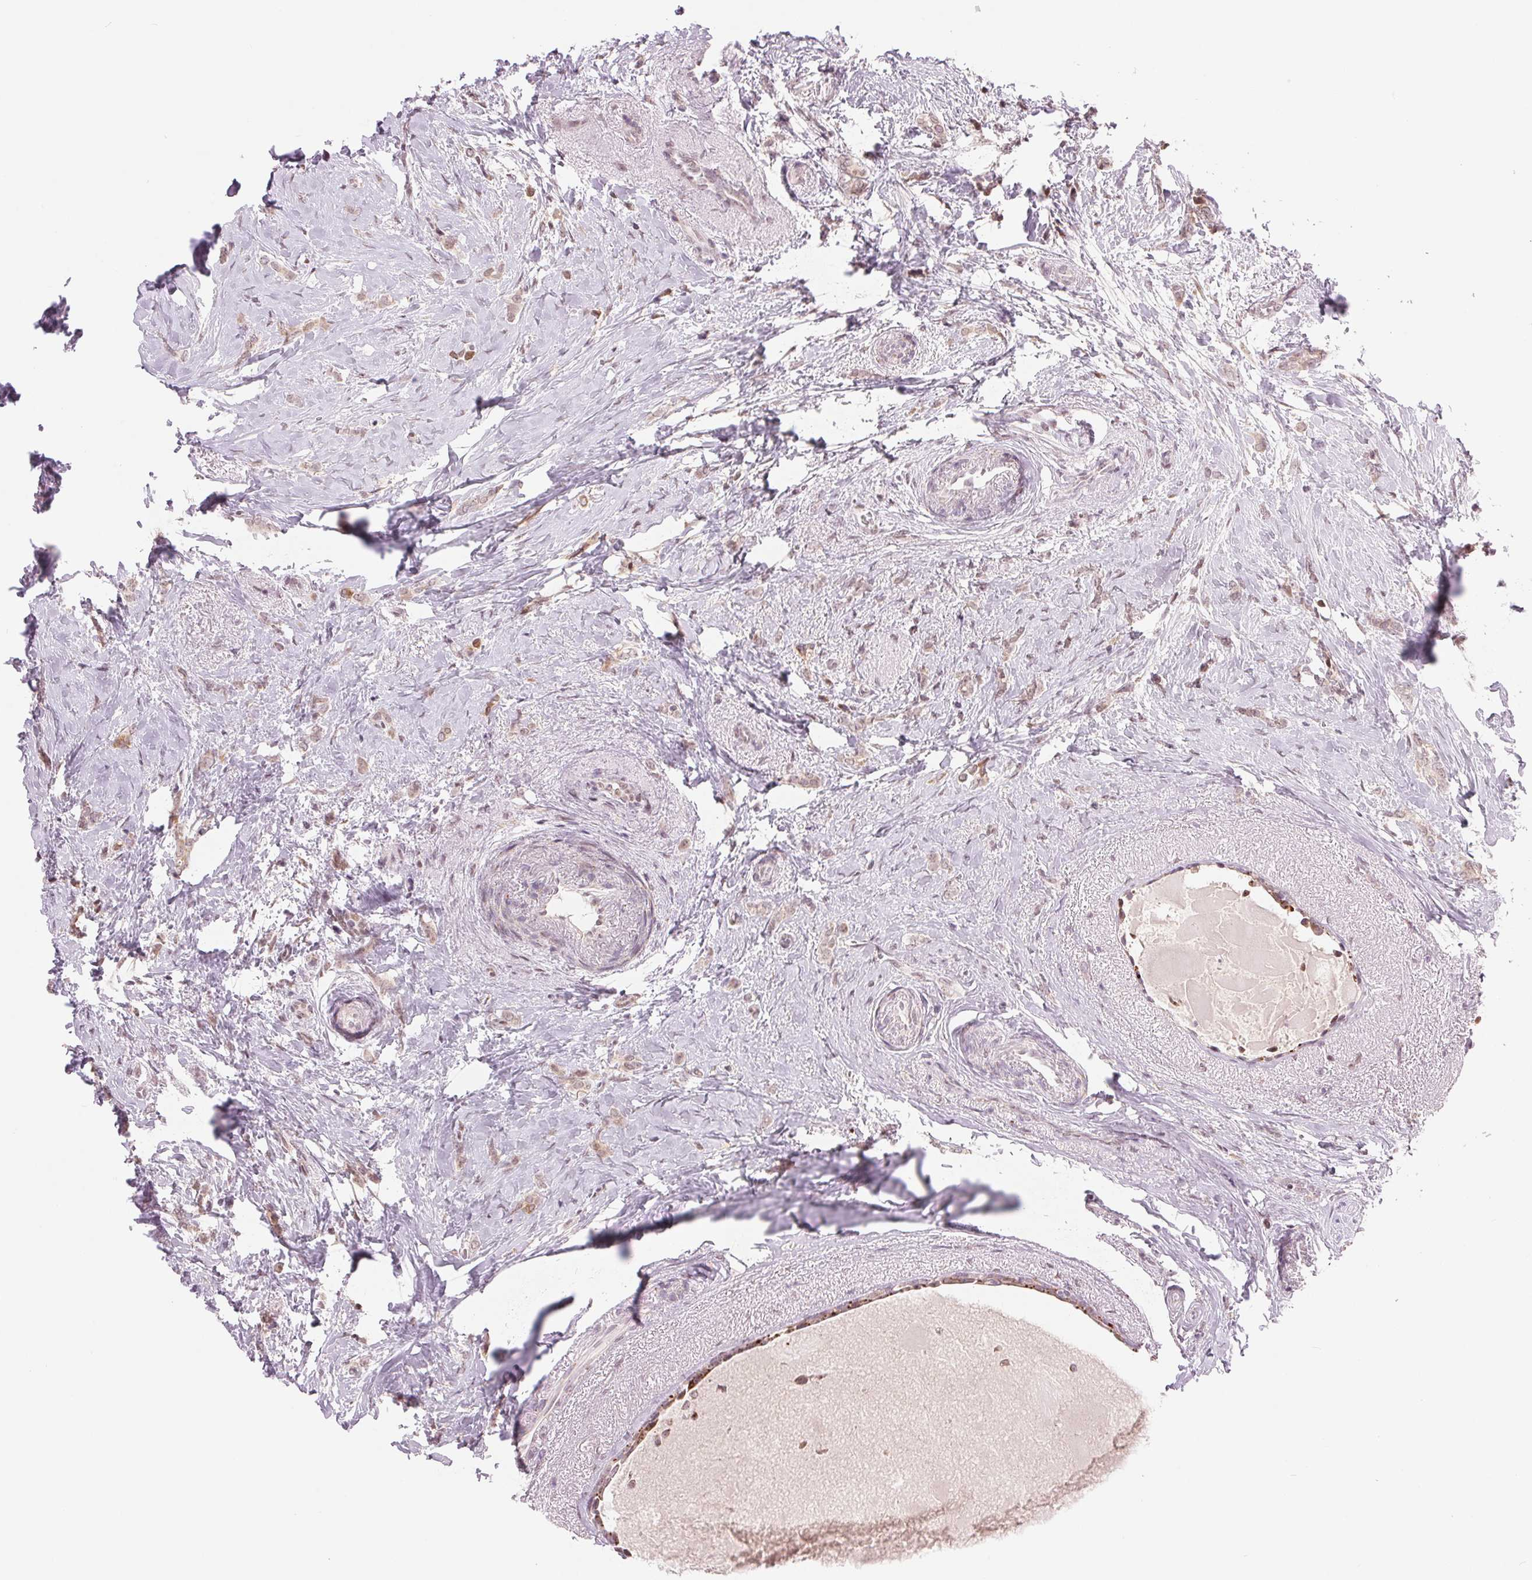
{"staining": {"intensity": "weak", "quantity": ">75%", "location": "cytoplasmic/membranous"}, "tissue": "breast cancer", "cell_type": "Tumor cells", "image_type": "cancer", "snomed": [{"axis": "morphology", "description": "Normal tissue, NOS"}, {"axis": "morphology", "description": "Duct carcinoma"}, {"axis": "topography", "description": "Breast"}], "caption": "There is low levels of weak cytoplasmic/membranous positivity in tumor cells of intraductal carcinoma (breast), as demonstrated by immunohistochemical staining (brown color).", "gene": "ARHGAP32", "patient": {"sex": "female", "age": 77}}